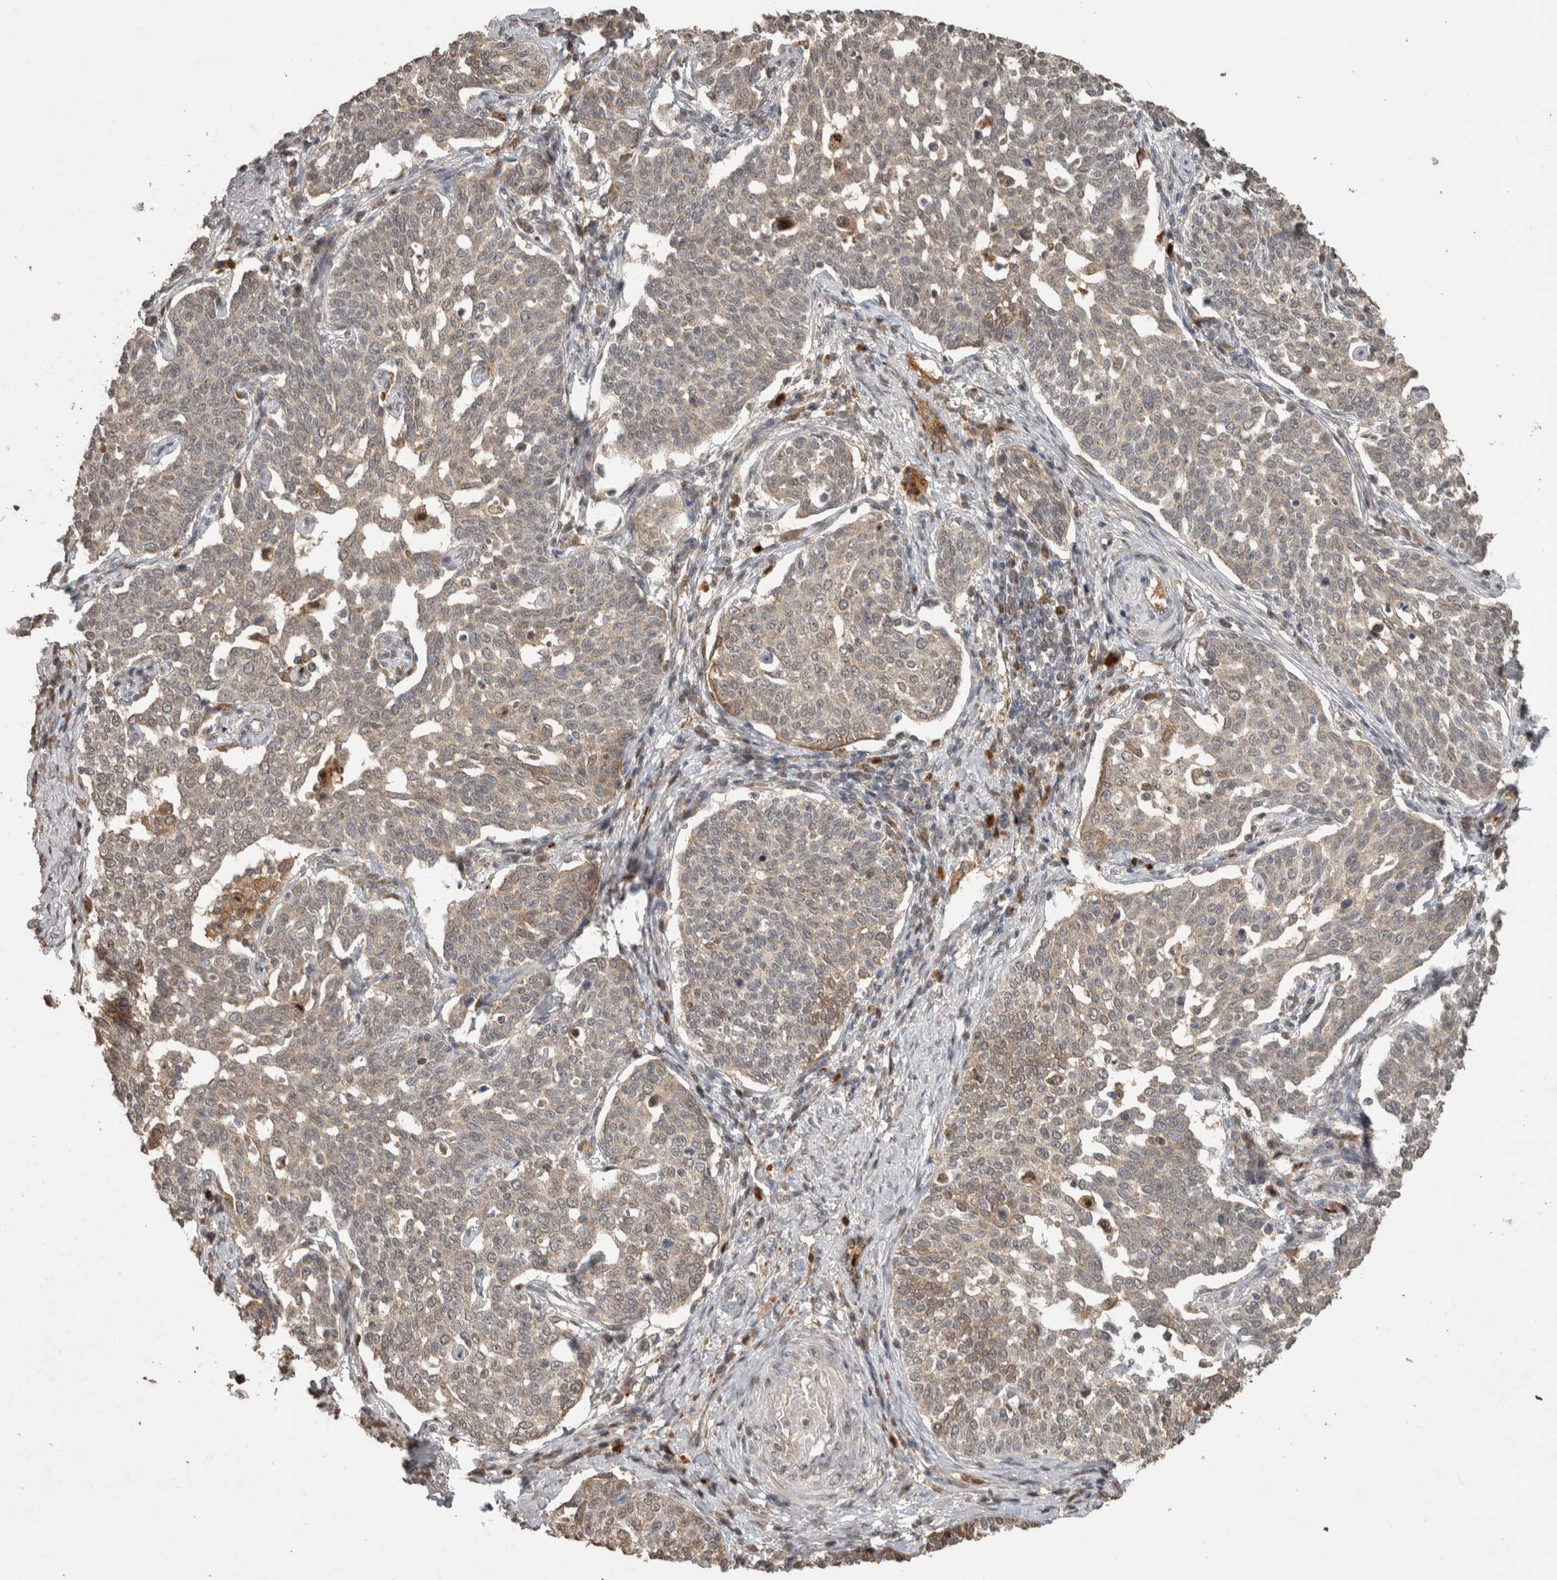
{"staining": {"intensity": "weak", "quantity": "25%-75%", "location": "cytoplasmic/membranous"}, "tissue": "cervical cancer", "cell_type": "Tumor cells", "image_type": "cancer", "snomed": [{"axis": "morphology", "description": "Squamous cell carcinoma, NOS"}, {"axis": "topography", "description": "Cervix"}], "caption": "Immunohistochemistry (IHC) of squamous cell carcinoma (cervical) shows low levels of weak cytoplasmic/membranous staining in approximately 25%-75% of tumor cells. (brown staining indicates protein expression, while blue staining denotes nuclei).", "gene": "FAM3A", "patient": {"sex": "female", "age": 34}}